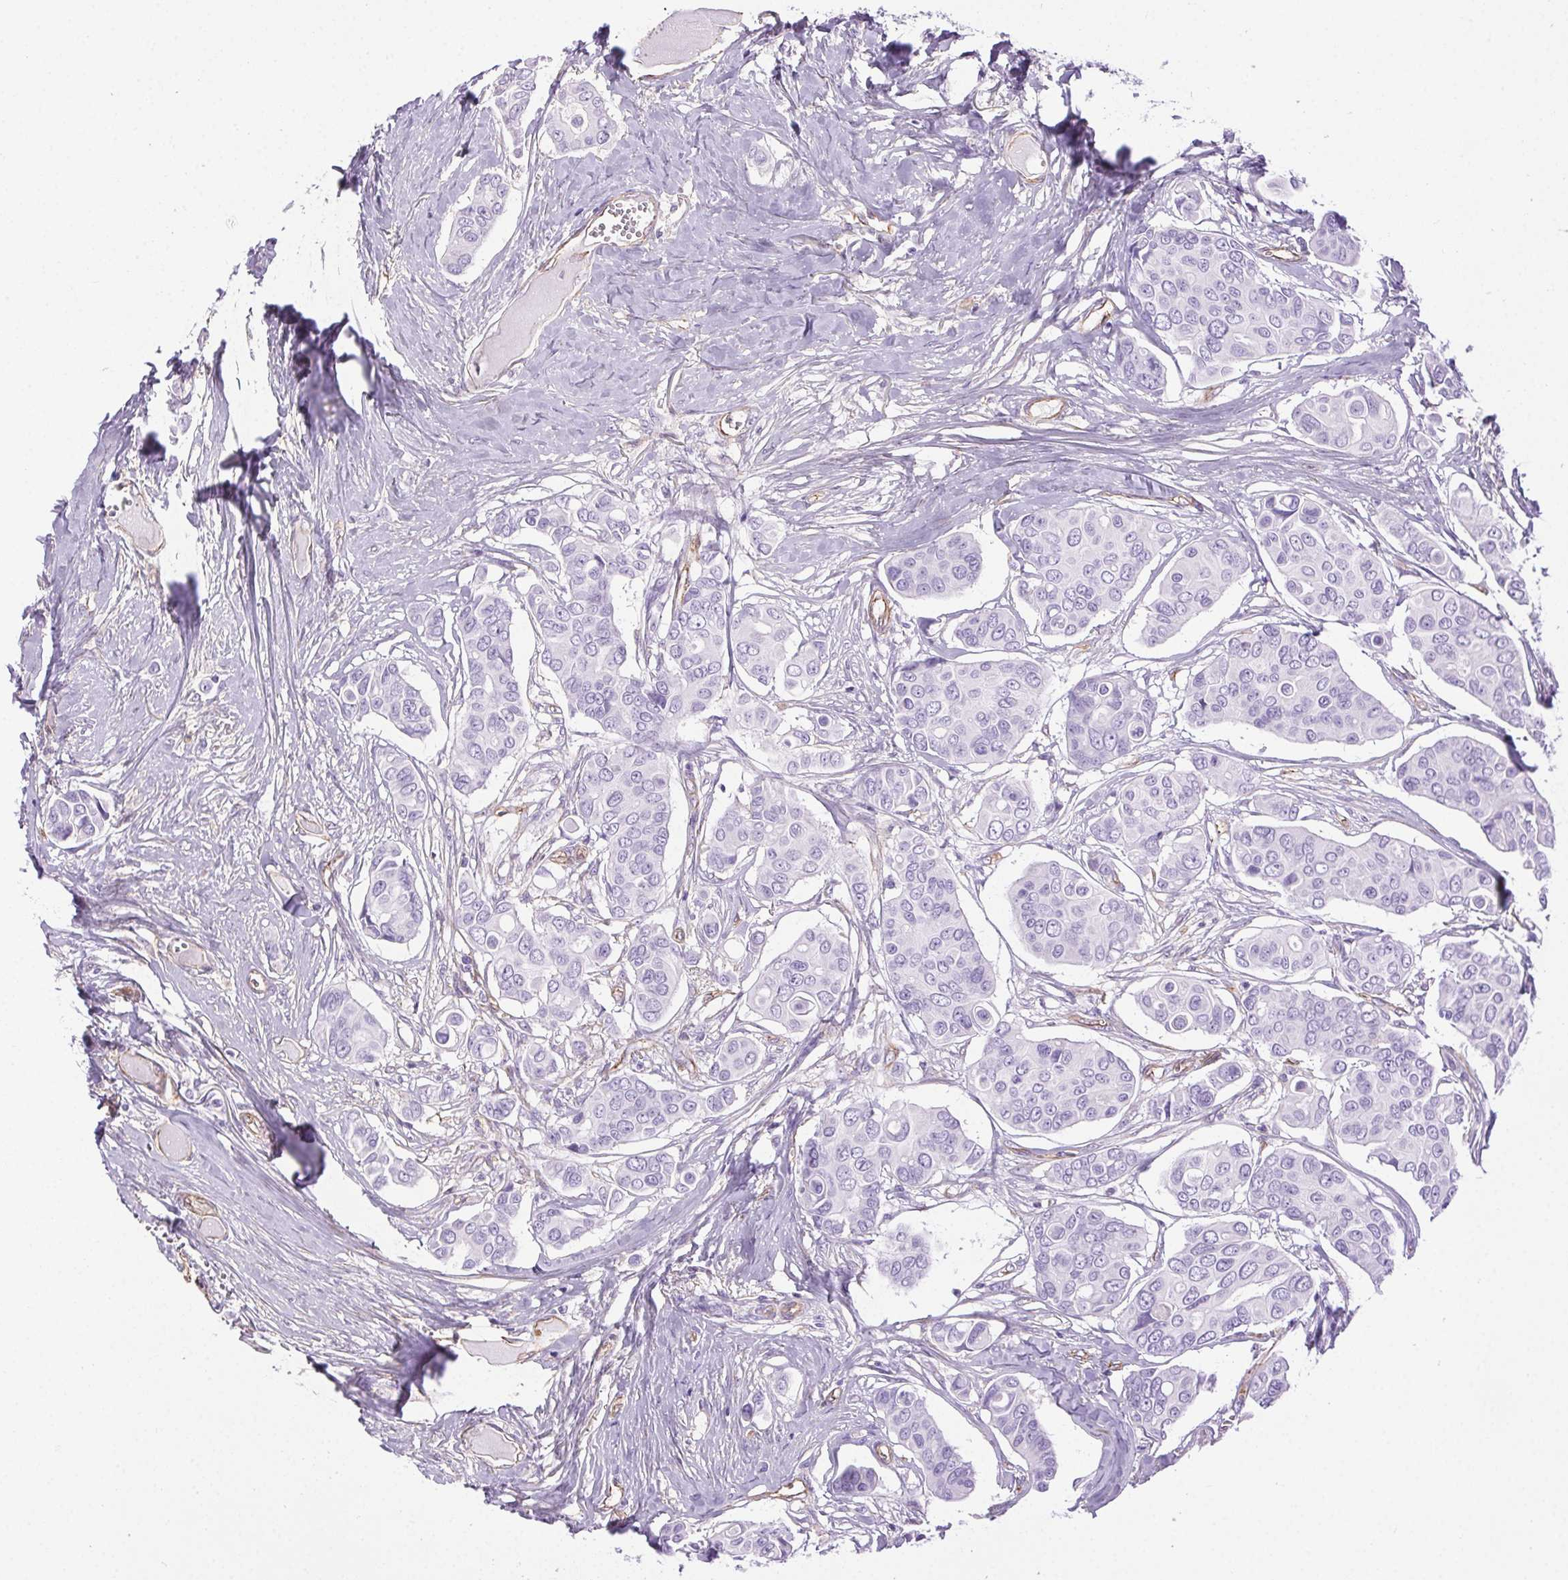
{"staining": {"intensity": "negative", "quantity": "none", "location": "none"}, "tissue": "breast cancer", "cell_type": "Tumor cells", "image_type": "cancer", "snomed": [{"axis": "morphology", "description": "Duct carcinoma"}, {"axis": "topography", "description": "Breast"}], "caption": "A high-resolution photomicrograph shows immunohistochemistry (IHC) staining of breast cancer (intraductal carcinoma), which demonstrates no significant staining in tumor cells.", "gene": "SHCBP1L", "patient": {"sex": "female", "age": 54}}